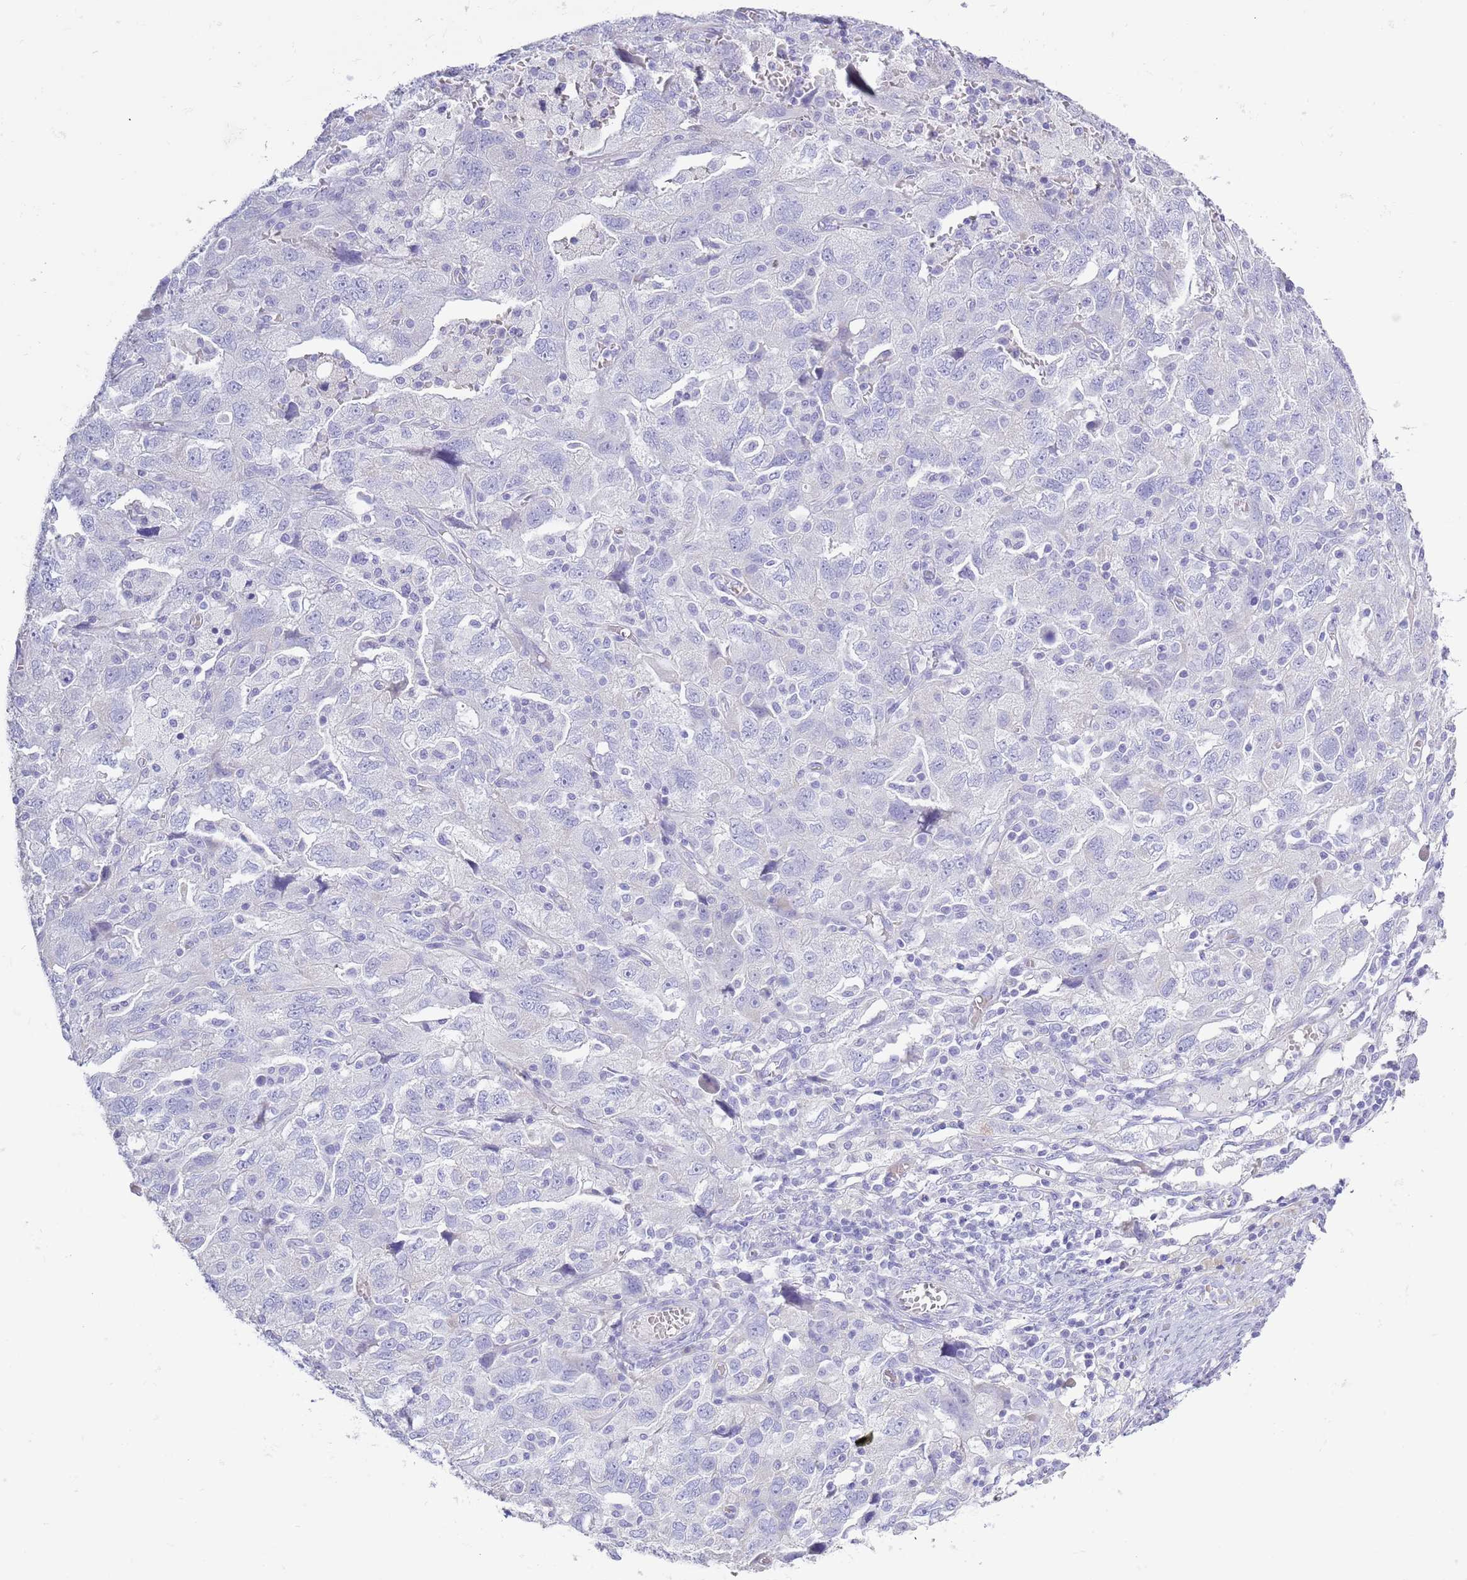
{"staining": {"intensity": "negative", "quantity": "none", "location": "none"}, "tissue": "ovarian cancer", "cell_type": "Tumor cells", "image_type": "cancer", "snomed": [{"axis": "morphology", "description": "Carcinoma, NOS"}, {"axis": "morphology", "description": "Cystadenocarcinoma, serous, NOS"}, {"axis": "topography", "description": "Ovary"}], "caption": "IHC histopathology image of human ovarian cancer stained for a protein (brown), which exhibits no expression in tumor cells. The staining is performed using DAB (3,3'-diaminobenzidine) brown chromogen with nuclei counter-stained in using hematoxylin.", "gene": "ACR", "patient": {"sex": "female", "age": 69}}